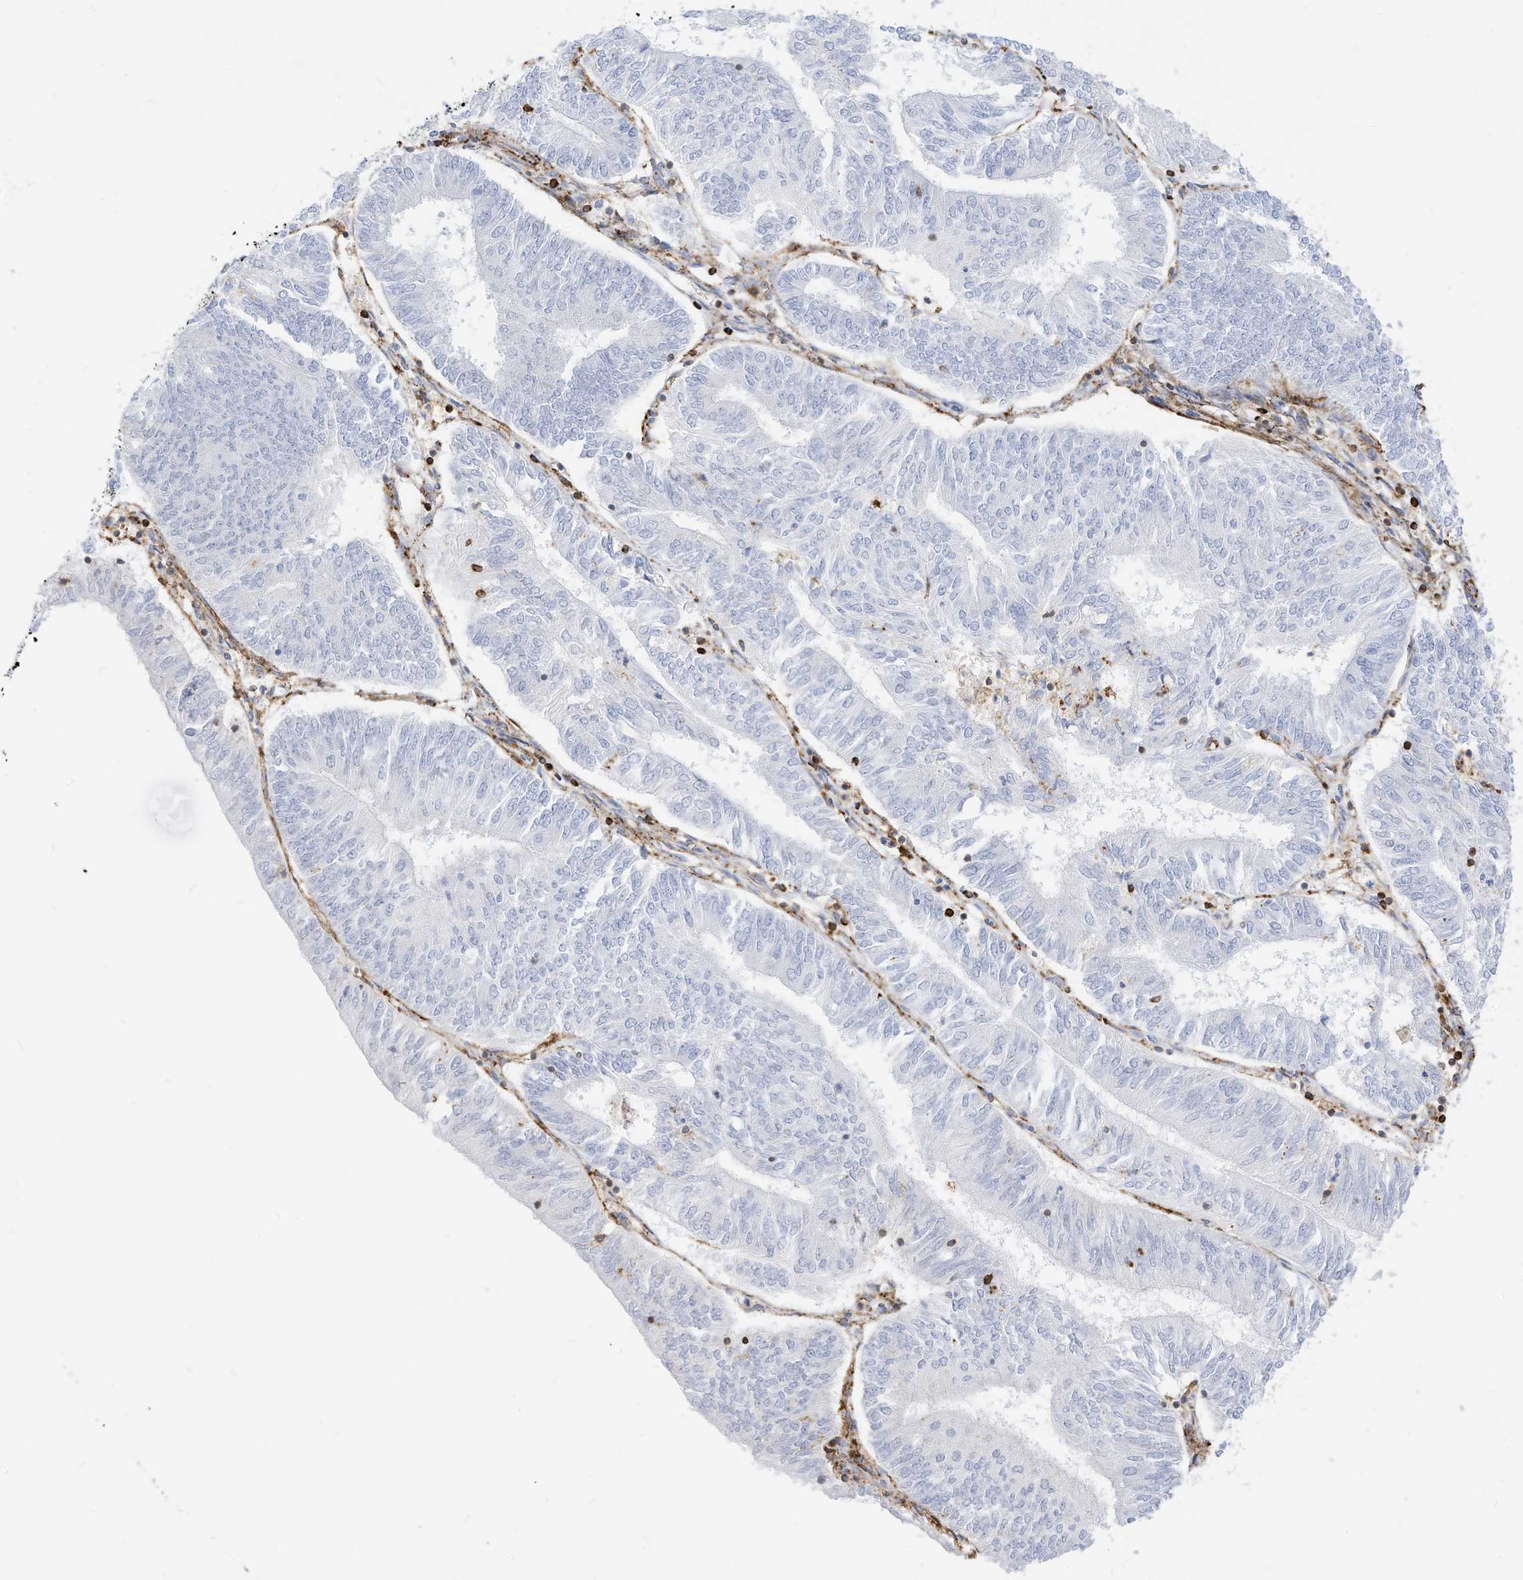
{"staining": {"intensity": "negative", "quantity": "none", "location": "none"}, "tissue": "endometrial cancer", "cell_type": "Tumor cells", "image_type": "cancer", "snomed": [{"axis": "morphology", "description": "Adenocarcinoma, NOS"}, {"axis": "topography", "description": "Endometrium"}], "caption": "This is an immunohistochemistry (IHC) photomicrograph of human endometrial cancer (adenocarcinoma). There is no expression in tumor cells.", "gene": "TXNDC9", "patient": {"sex": "female", "age": 58}}